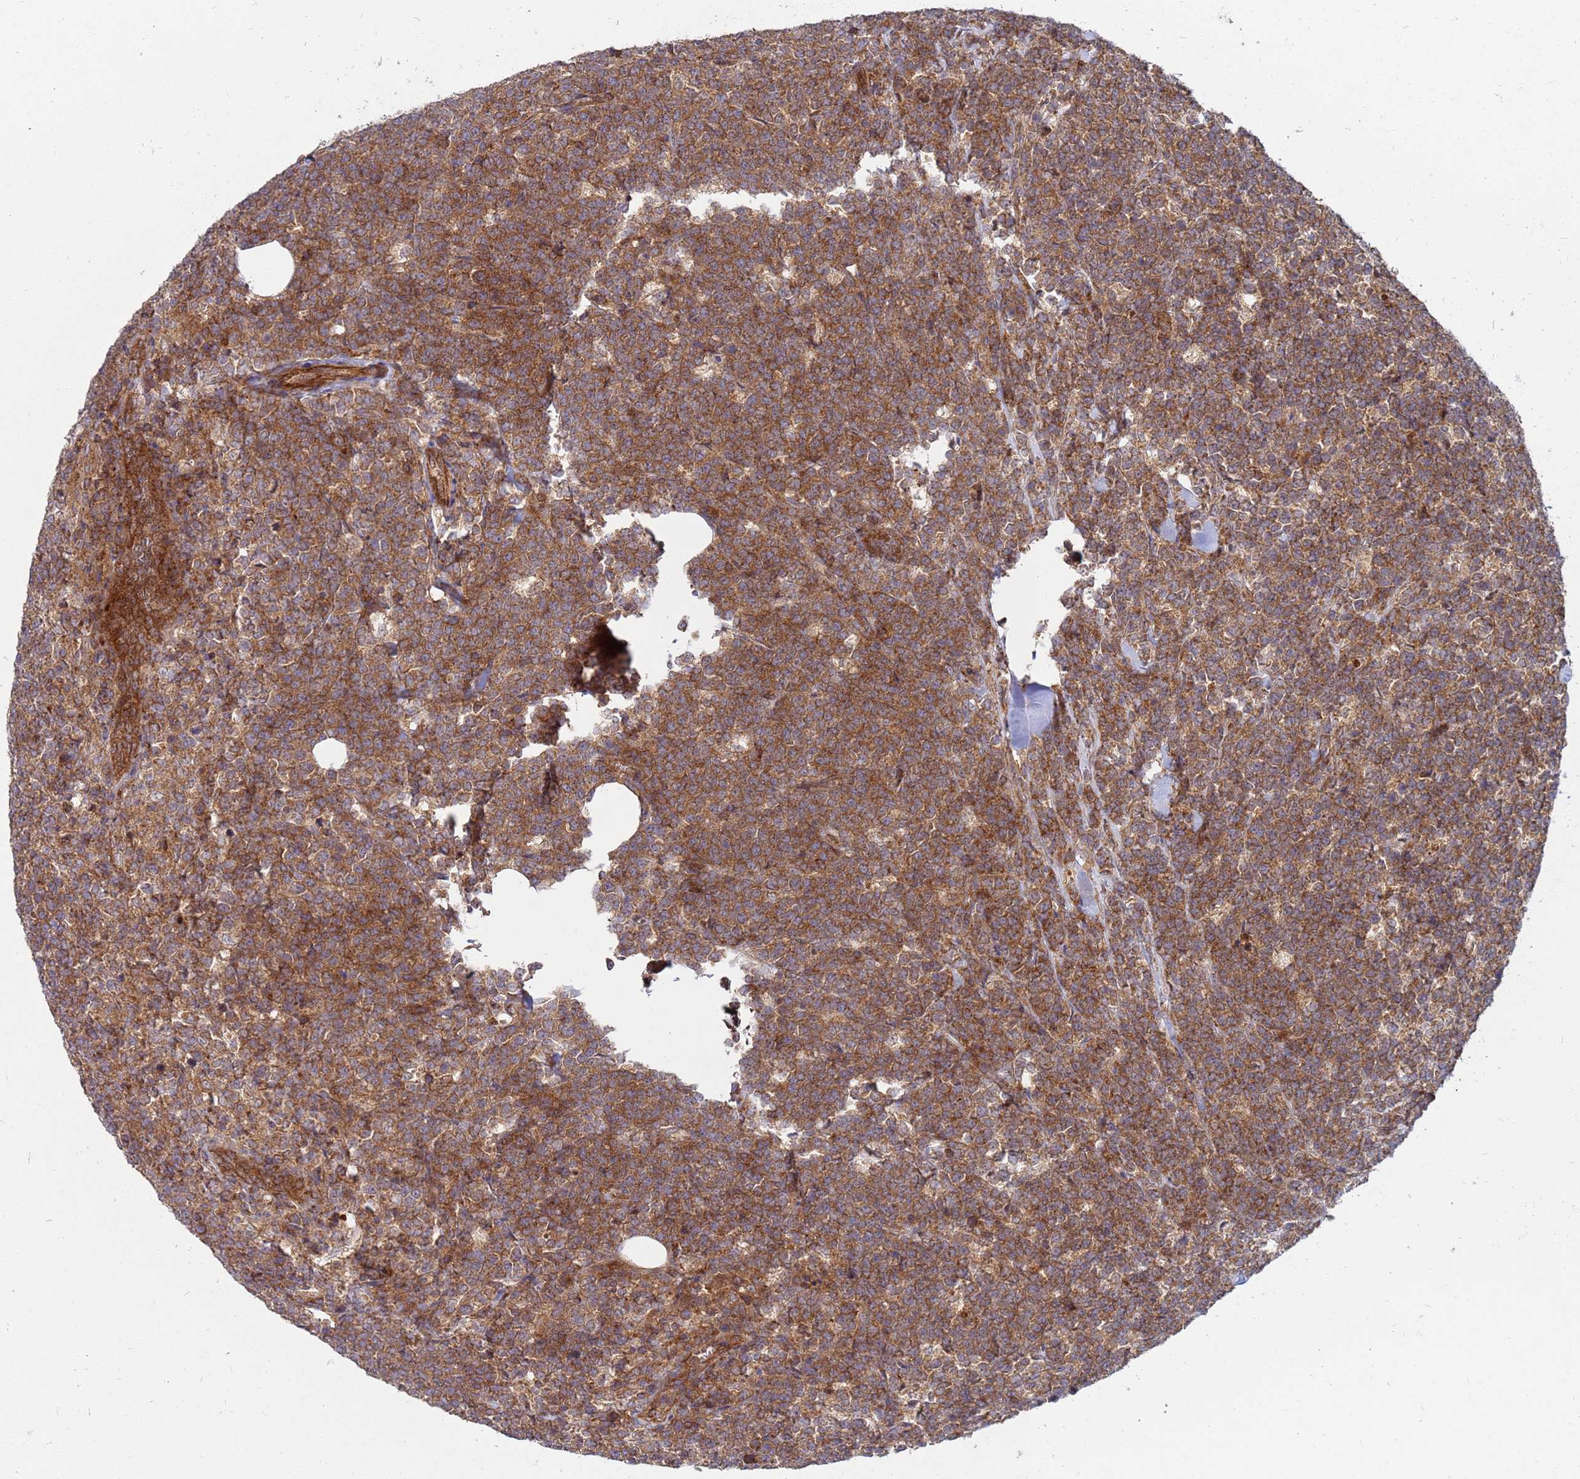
{"staining": {"intensity": "moderate", "quantity": ">75%", "location": "cytoplasmic/membranous"}, "tissue": "lymphoma", "cell_type": "Tumor cells", "image_type": "cancer", "snomed": [{"axis": "morphology", "description": "Malignant lymphoma, non-Hodgkin's type, High grade"}, {"axis": "topography", "description": "Small intestine"}], "caption": "Lymphoma was stained to show a protein in brown. There is medium levels of moderate cytoplasmic/membranous positivity in approximately >75% of tumor cells.", "gene": "CDC34", "patient": {"sex": "male", "age": 8}}